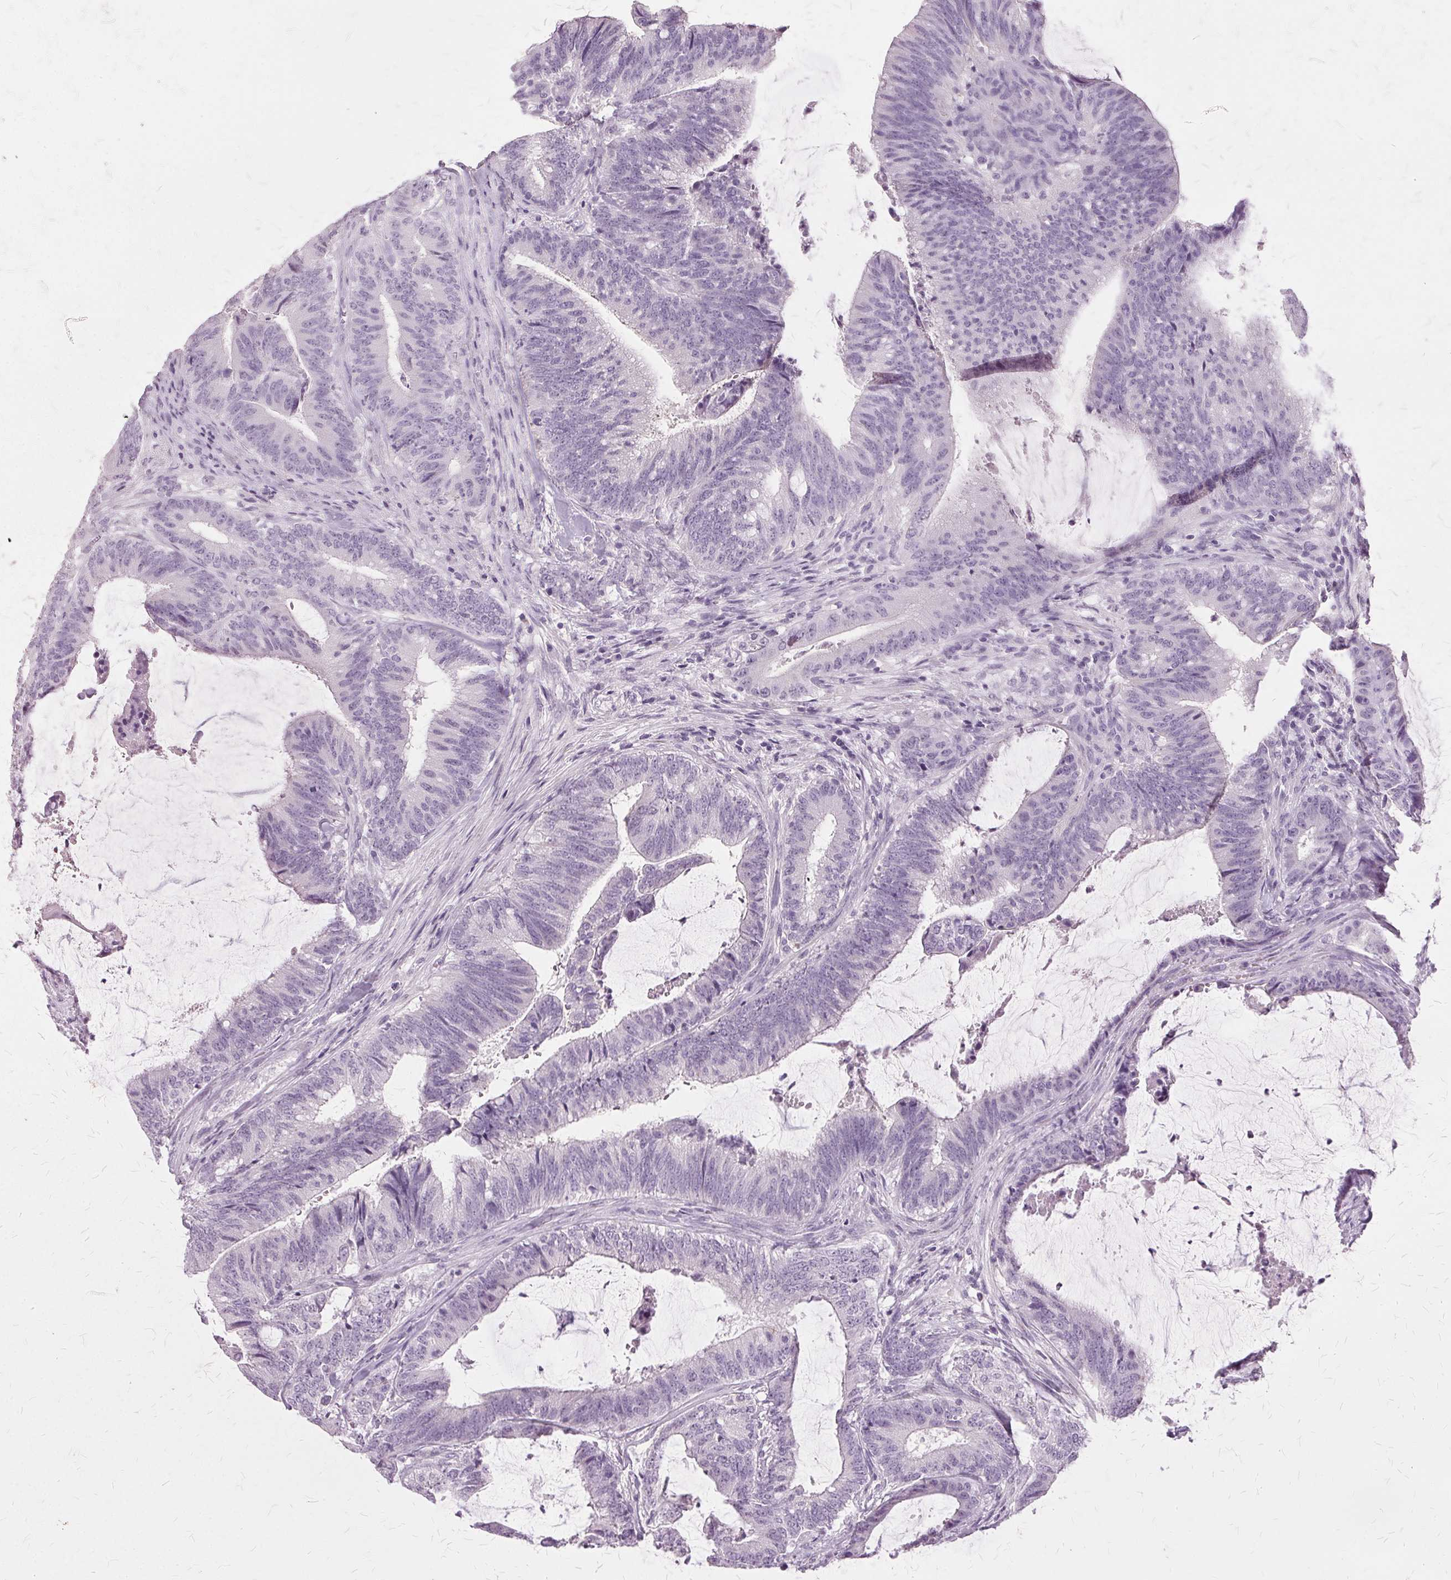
{"staining": {"intensity": "negative", "quantity": "none", "location": "none"}, "tissue": "colorectal cancer", "cell_type": "Tumor cells", "image_type": "cancer", "snomed": [{"axis": "morphology", "description": "Adenocarcinoma, NOS"}, {"axis": "topography", "description": "Colon"}], "caption": "Immunohistochemistry (IHC) of human colorectal cancer shows no expression in tumor cells. The staining was performed using DAB to visualize the protein expression in brown, while the nuclei were stained in blue with hematoxylin (Magnification: 20x).", "gene": "SLC45A3", "patient": {"sex": "female", "age": 43}}